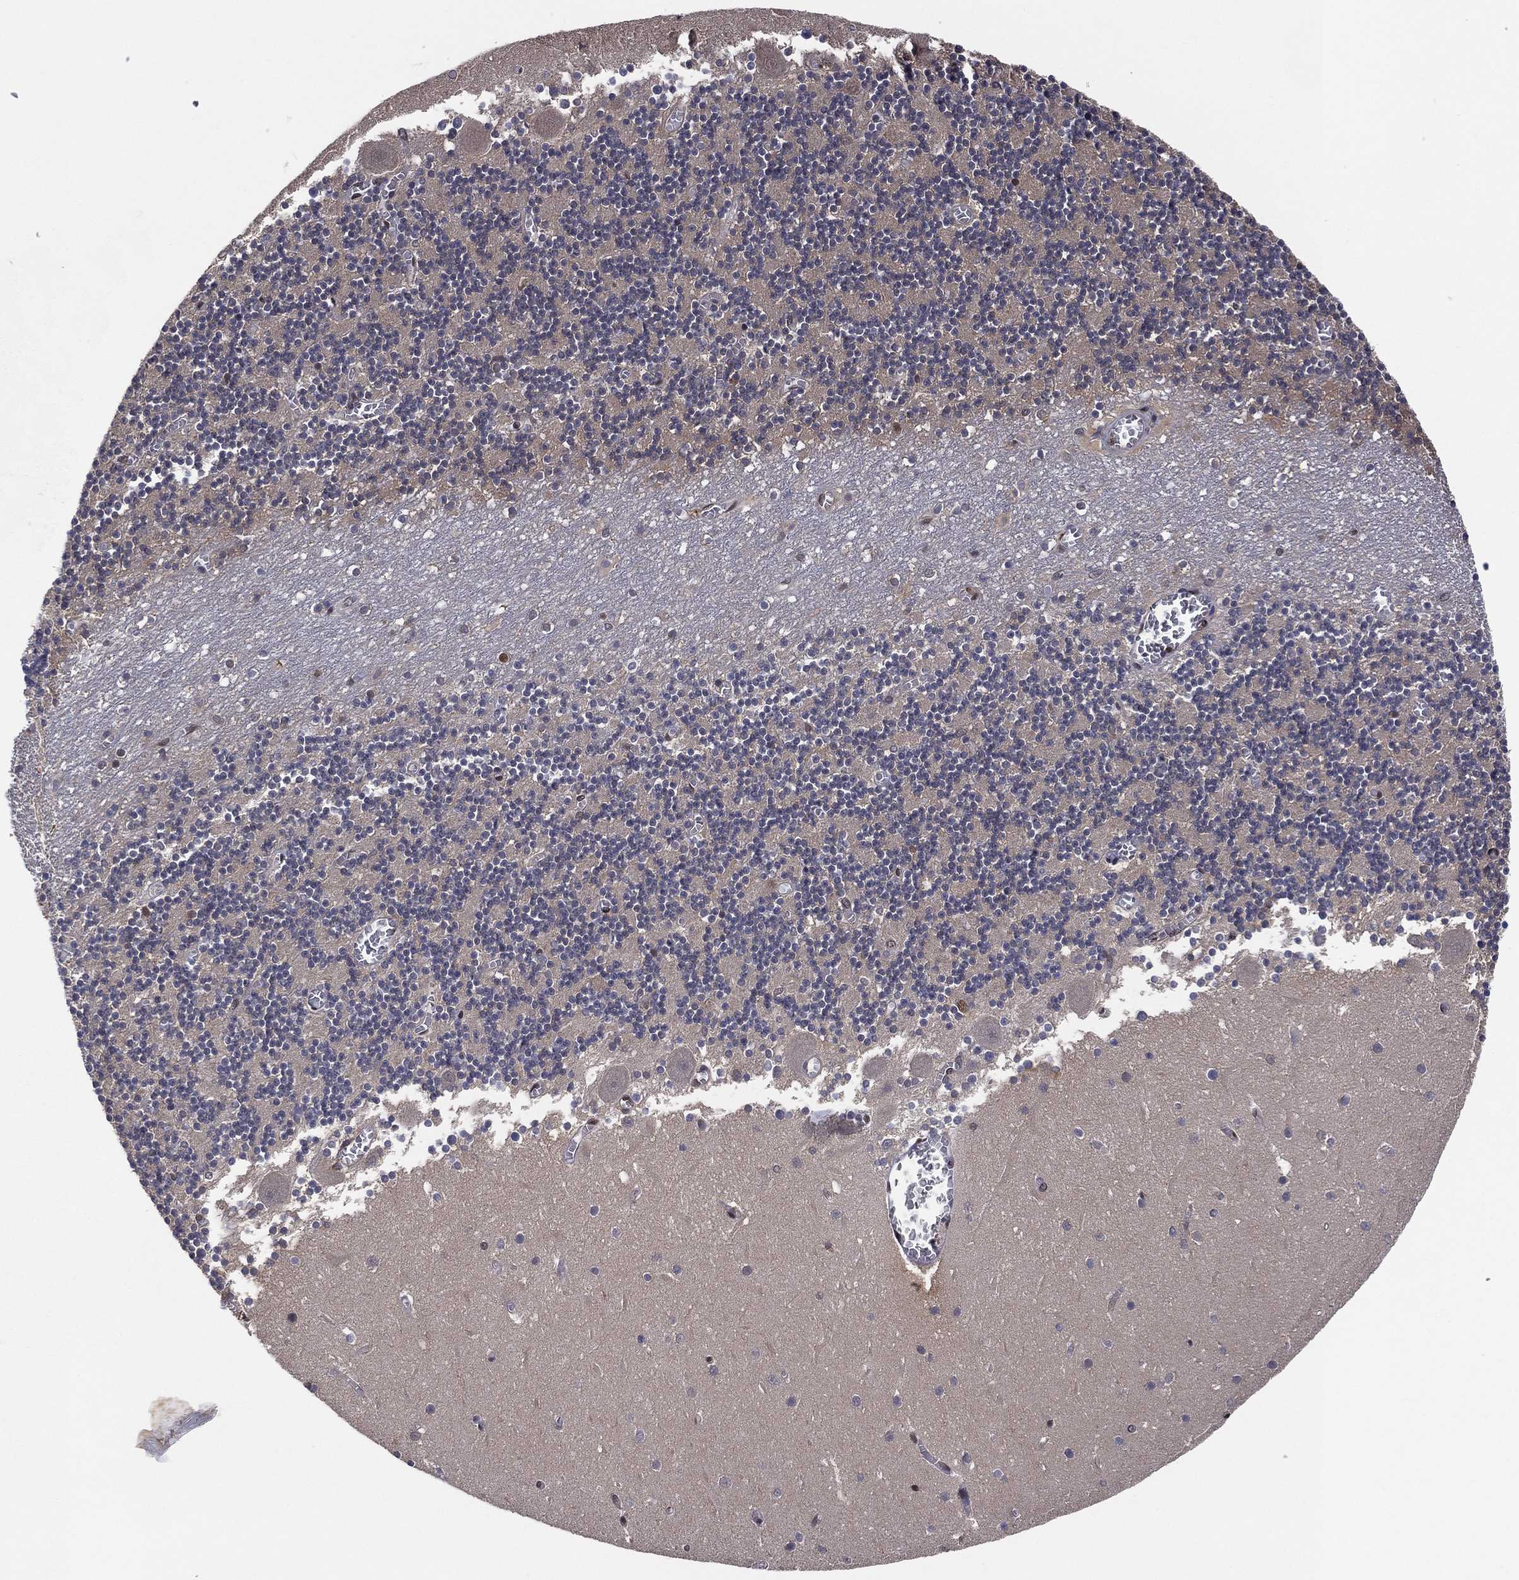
{"staining": {"intensity": "negative", "quantity": "none", "location": "none"}, "tissue": "cerebellum", "cell_type": "Cells in granular layer", "image_type": "normal", "snomed": [{"axis": "morphology", "description": "Normal tissue, NOS"}, {"axis": "topography", "description": "Cerebellum"}], "caption": "The photomicrograph shows no staining of cells in granular layer in unremarkable cerebellum. (IHC, brightfield microscopy, high magnification).", "gene": "PSMA1", "patient": {"sex": "female", "age": 28}}